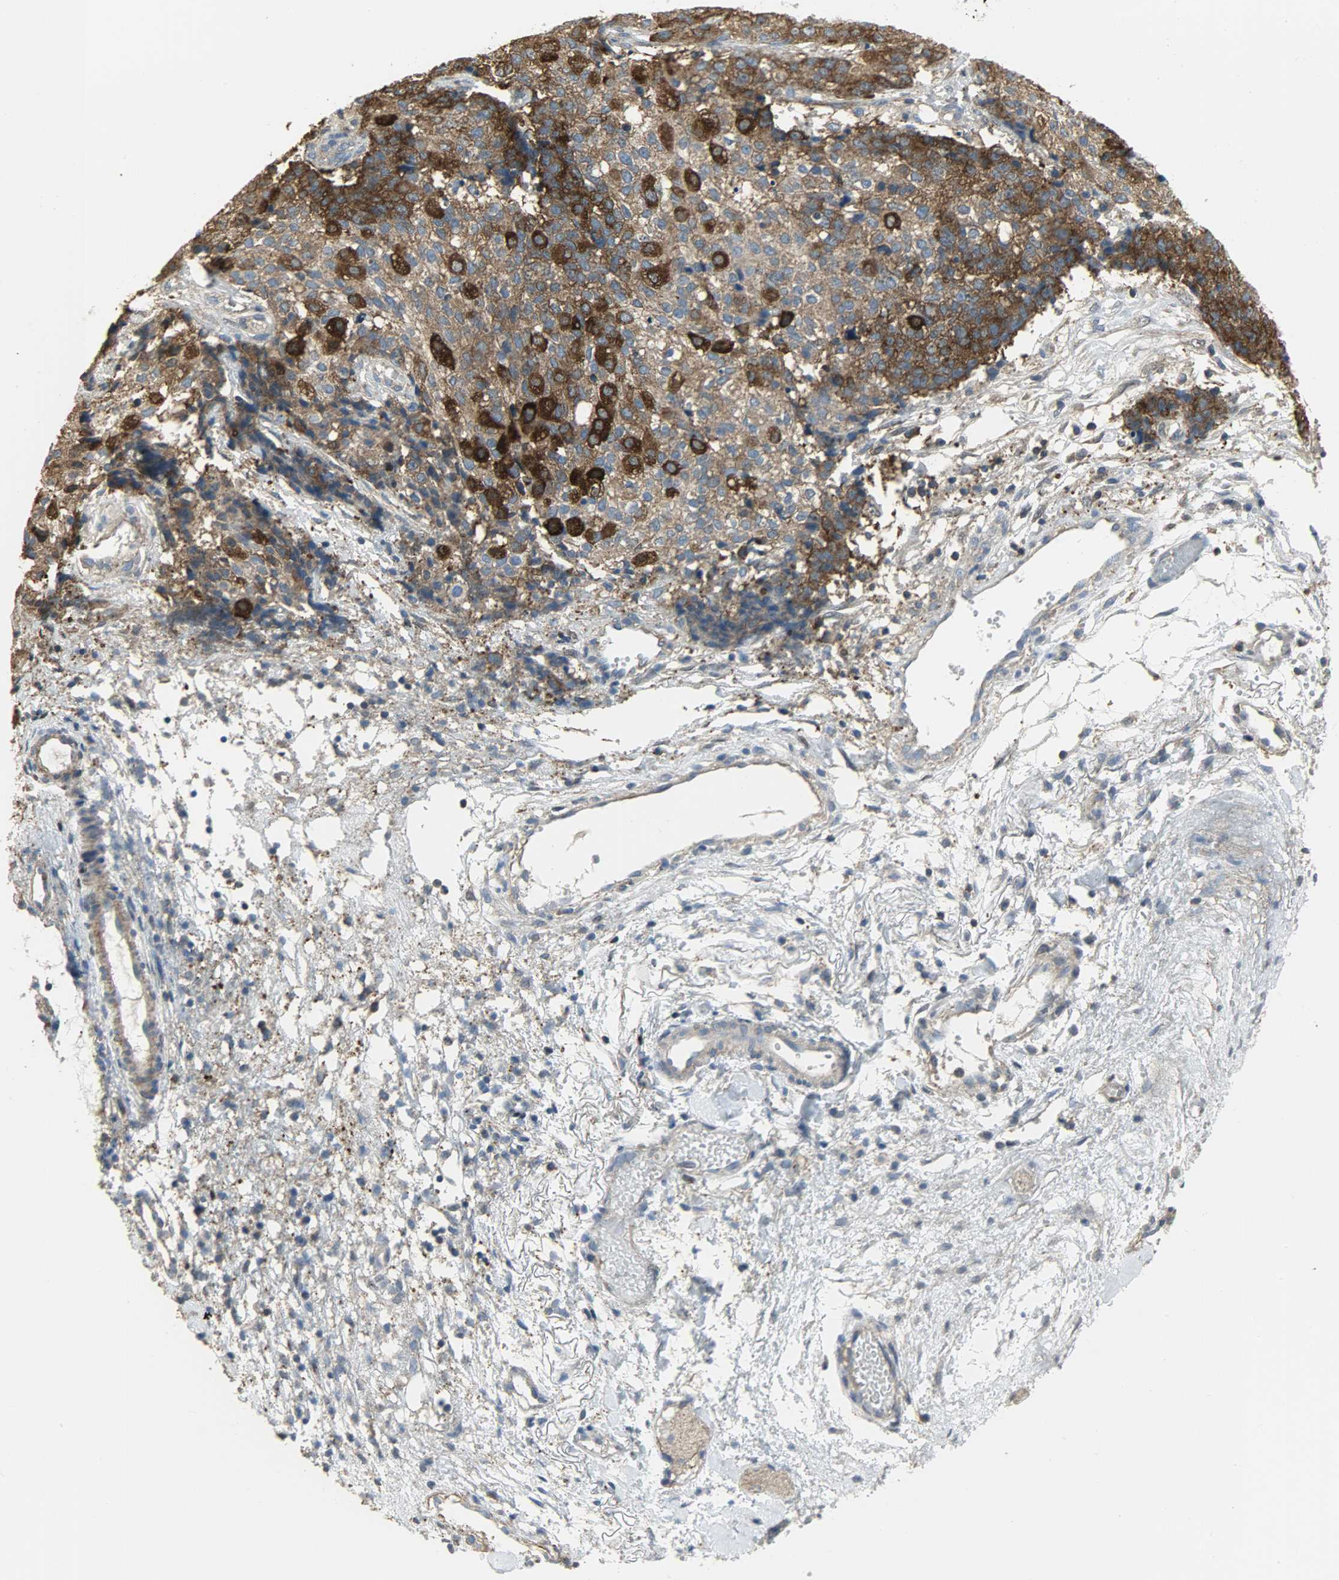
{"staining": {"intensity": "strong", "quantity": ">75%", "location": "cytoplasmic/membranous"}, "tissue": "ovarian cancer", "cell_type": "Tumor cells", "image_type": "cancer", "snomed": [{"axis": "morphology", "description": "Carcinoma, endometroid"}, {"axis": "topography", "description": "Ovary"}], "caption": "Protein staining shows strong cytoplasmic/membranous expression in about >75% of tumor cells in ovarian cancer (endometroid carcinoma).", "gene": "DNAJA4", "patient": {"sex": "female", "age": 42}}